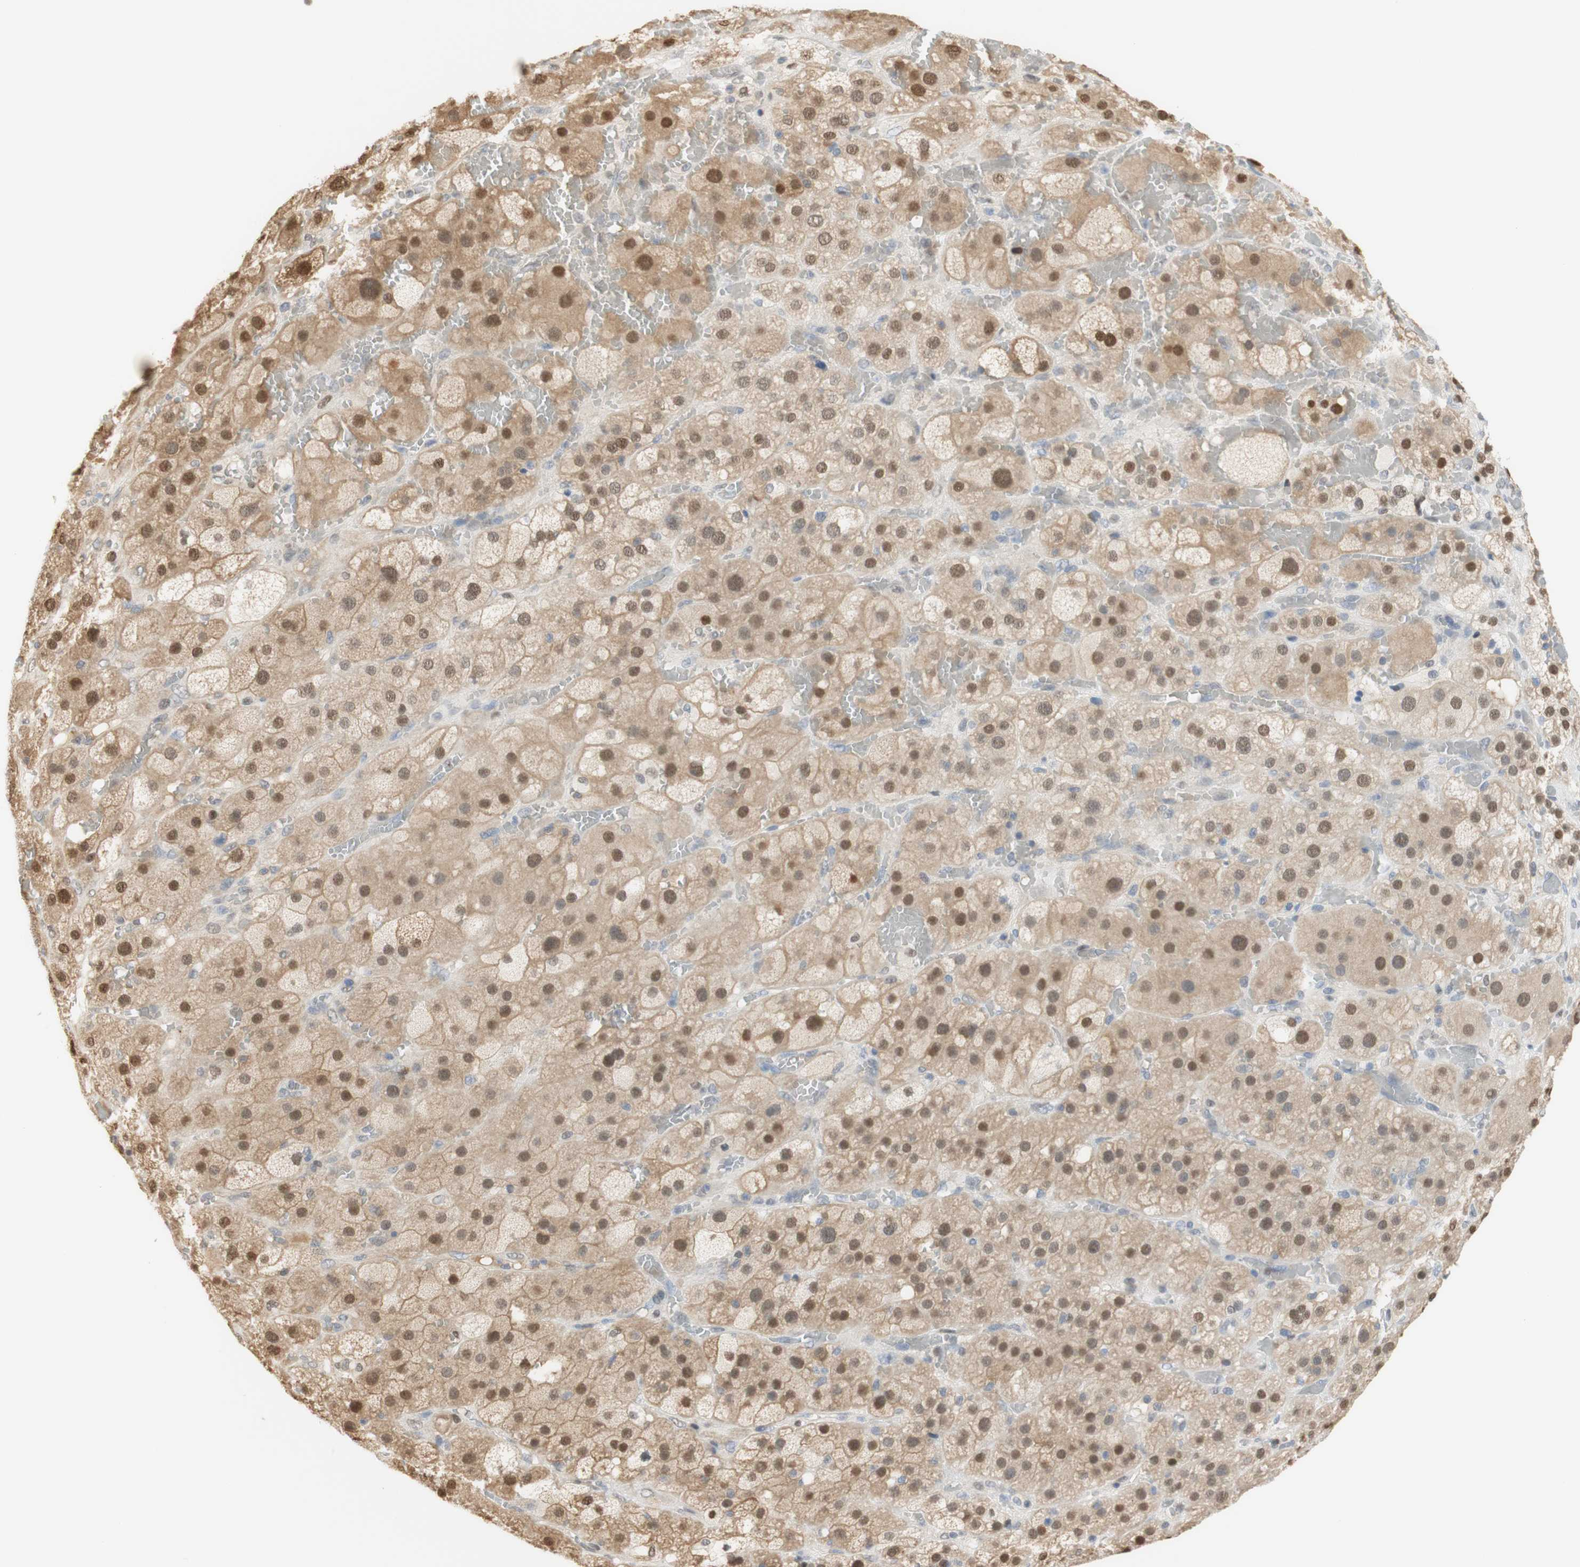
{"staining": {"intensity": "strong", "quantity": ">75%", "location": "cytoplasmic/membranous,nuclear"}, "tissue": "adrenal gland", "cell_type": "Glandular cells", "image_type": "normal", "snomed": [{"axis": "morphology", "description": "Normal tissue, NOS"}, {"axis": "topography", "description": "Adrenal gland"}], "caption": "DAB (3,3'-diaminobenzidine) immunohistochemical staining of normal human adrenal gland reveals strong cytoplasmic/membranous,nuclear protein positivity in about >75% of glandular cells. (DAB IHC with brightfield microscopy, high magnification).", "gene": "NAP1L4", "patient": {"sex": "female", "age": 47}}